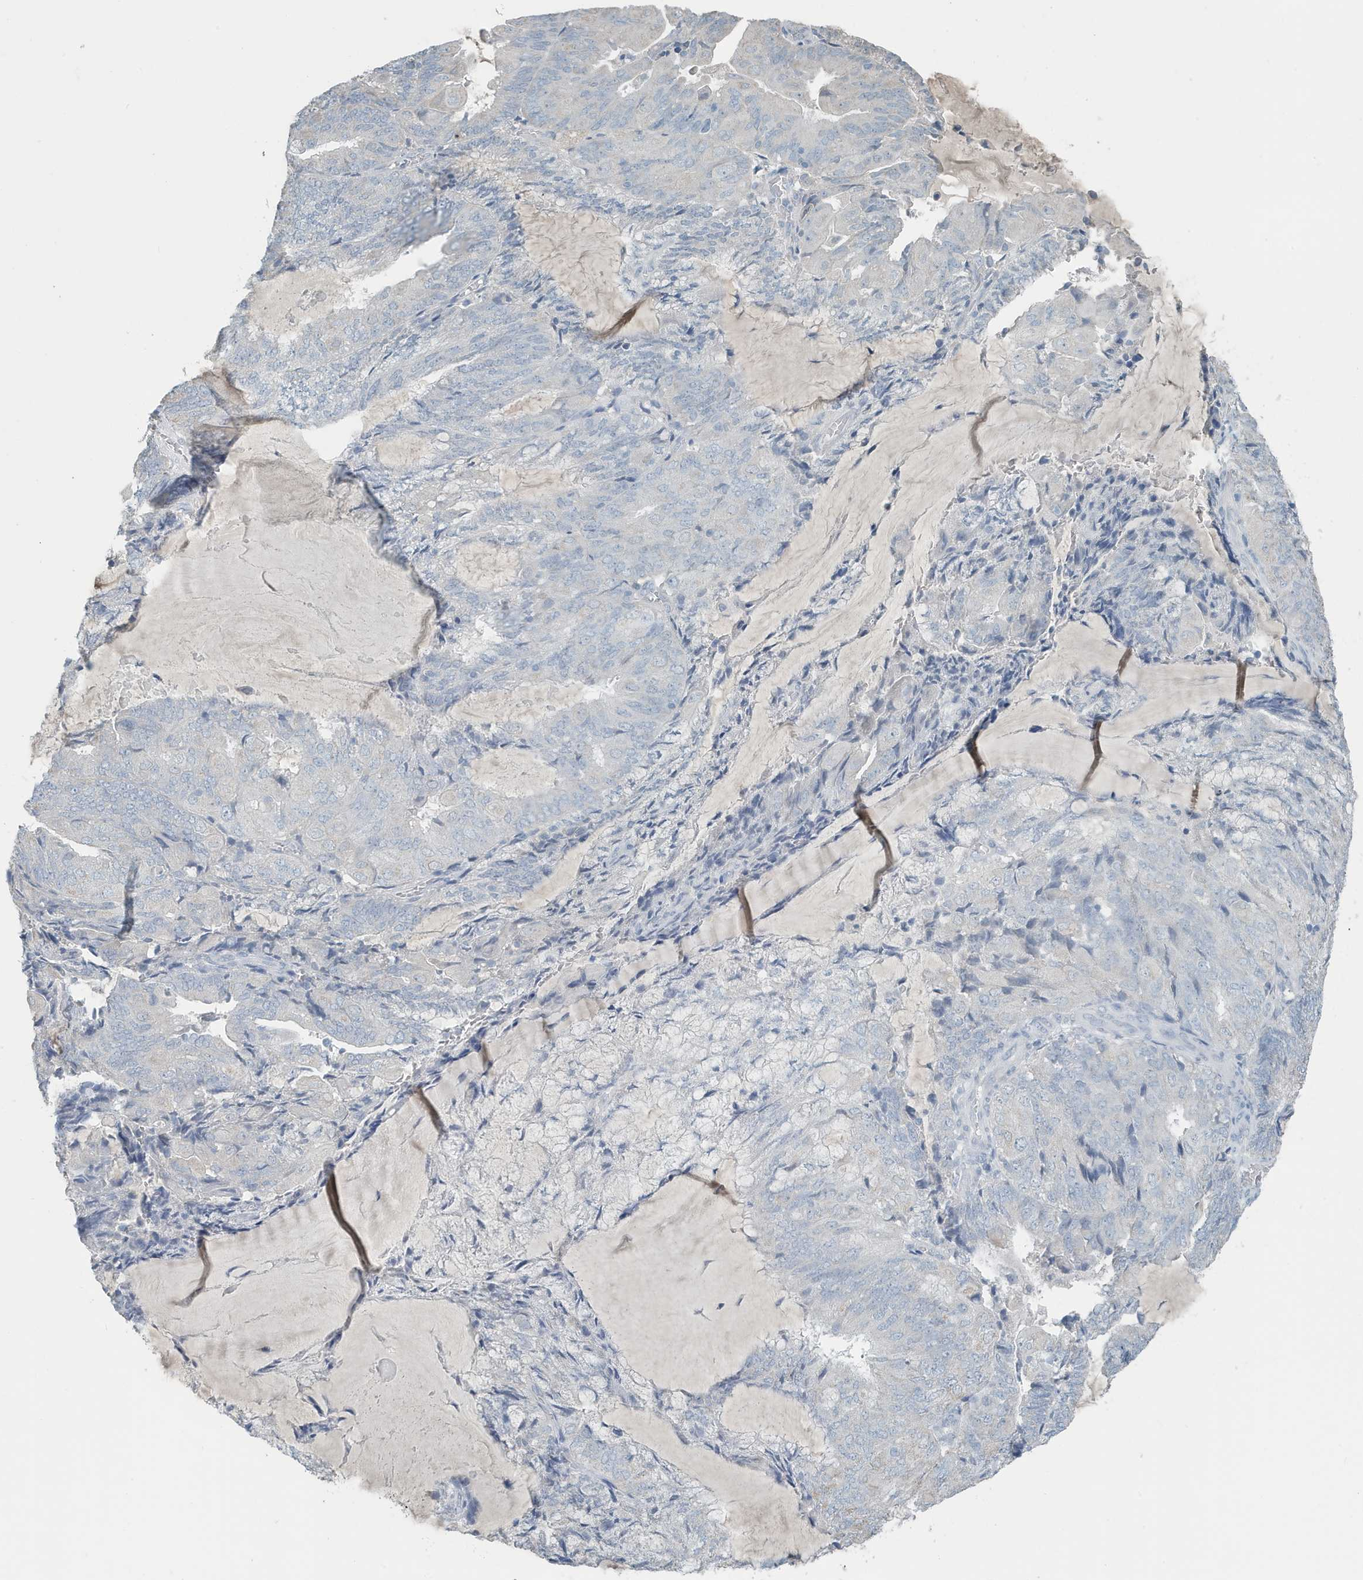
{"staining": {"intensity": "negative", "quantity": "none", "location": "none"}, "tissue": "endometrial cancer", "cell_type": "Tumor cells", "image_type": "cancer", "snomed": [{"axis": "morphology", "description": "Adenocarcinoma, NOS"}, {"axis": "topography", "description": "Endometrium"}], "caption": "A photomicrograph of adenocarcinoma (endometrial) stained for a protein displays no brown staining in tumor cells. The staining is performed using DAB brown chromogen with nuclei counter-stained in using hematoxylin.", "gene": "UGT2B4", "patient": {"sex": "female", "age": 81}}